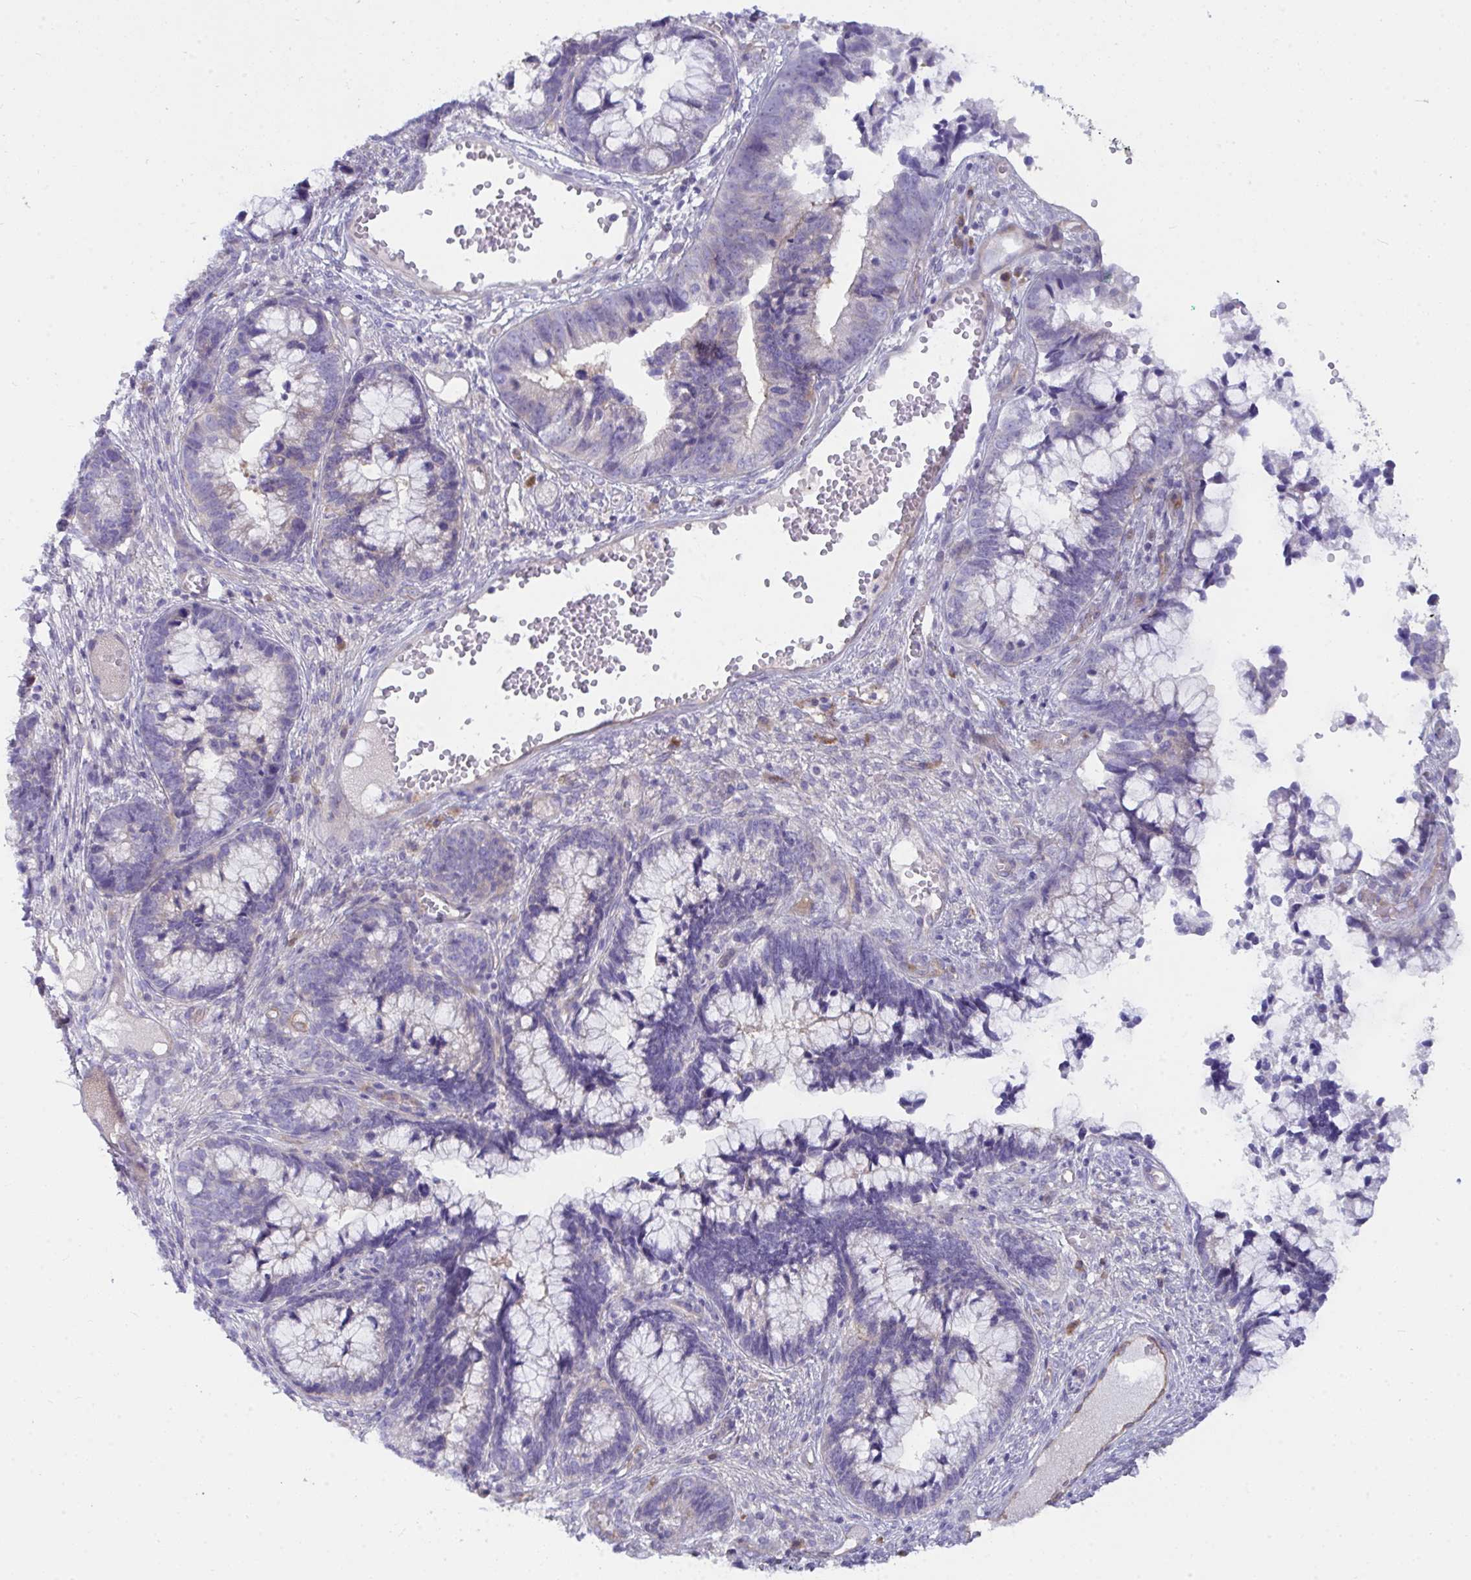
{"staining": {"intensity": "negative", "quantity": "none", "location": "none"}, "tissue": "cervical cancer", "cell_type": "Tumor cells", "image_type": "cancer", "snomed": [{"axis": "morphology", "description": "Adenocarcinoma, NOS"}, {"axis": "topography", "description": "Cervix"}], "caption": "There is no significant expression in tumor cells of cervical cancer.", "gene": "GAB1", "patient": {"sex": "female", "age": 44}}